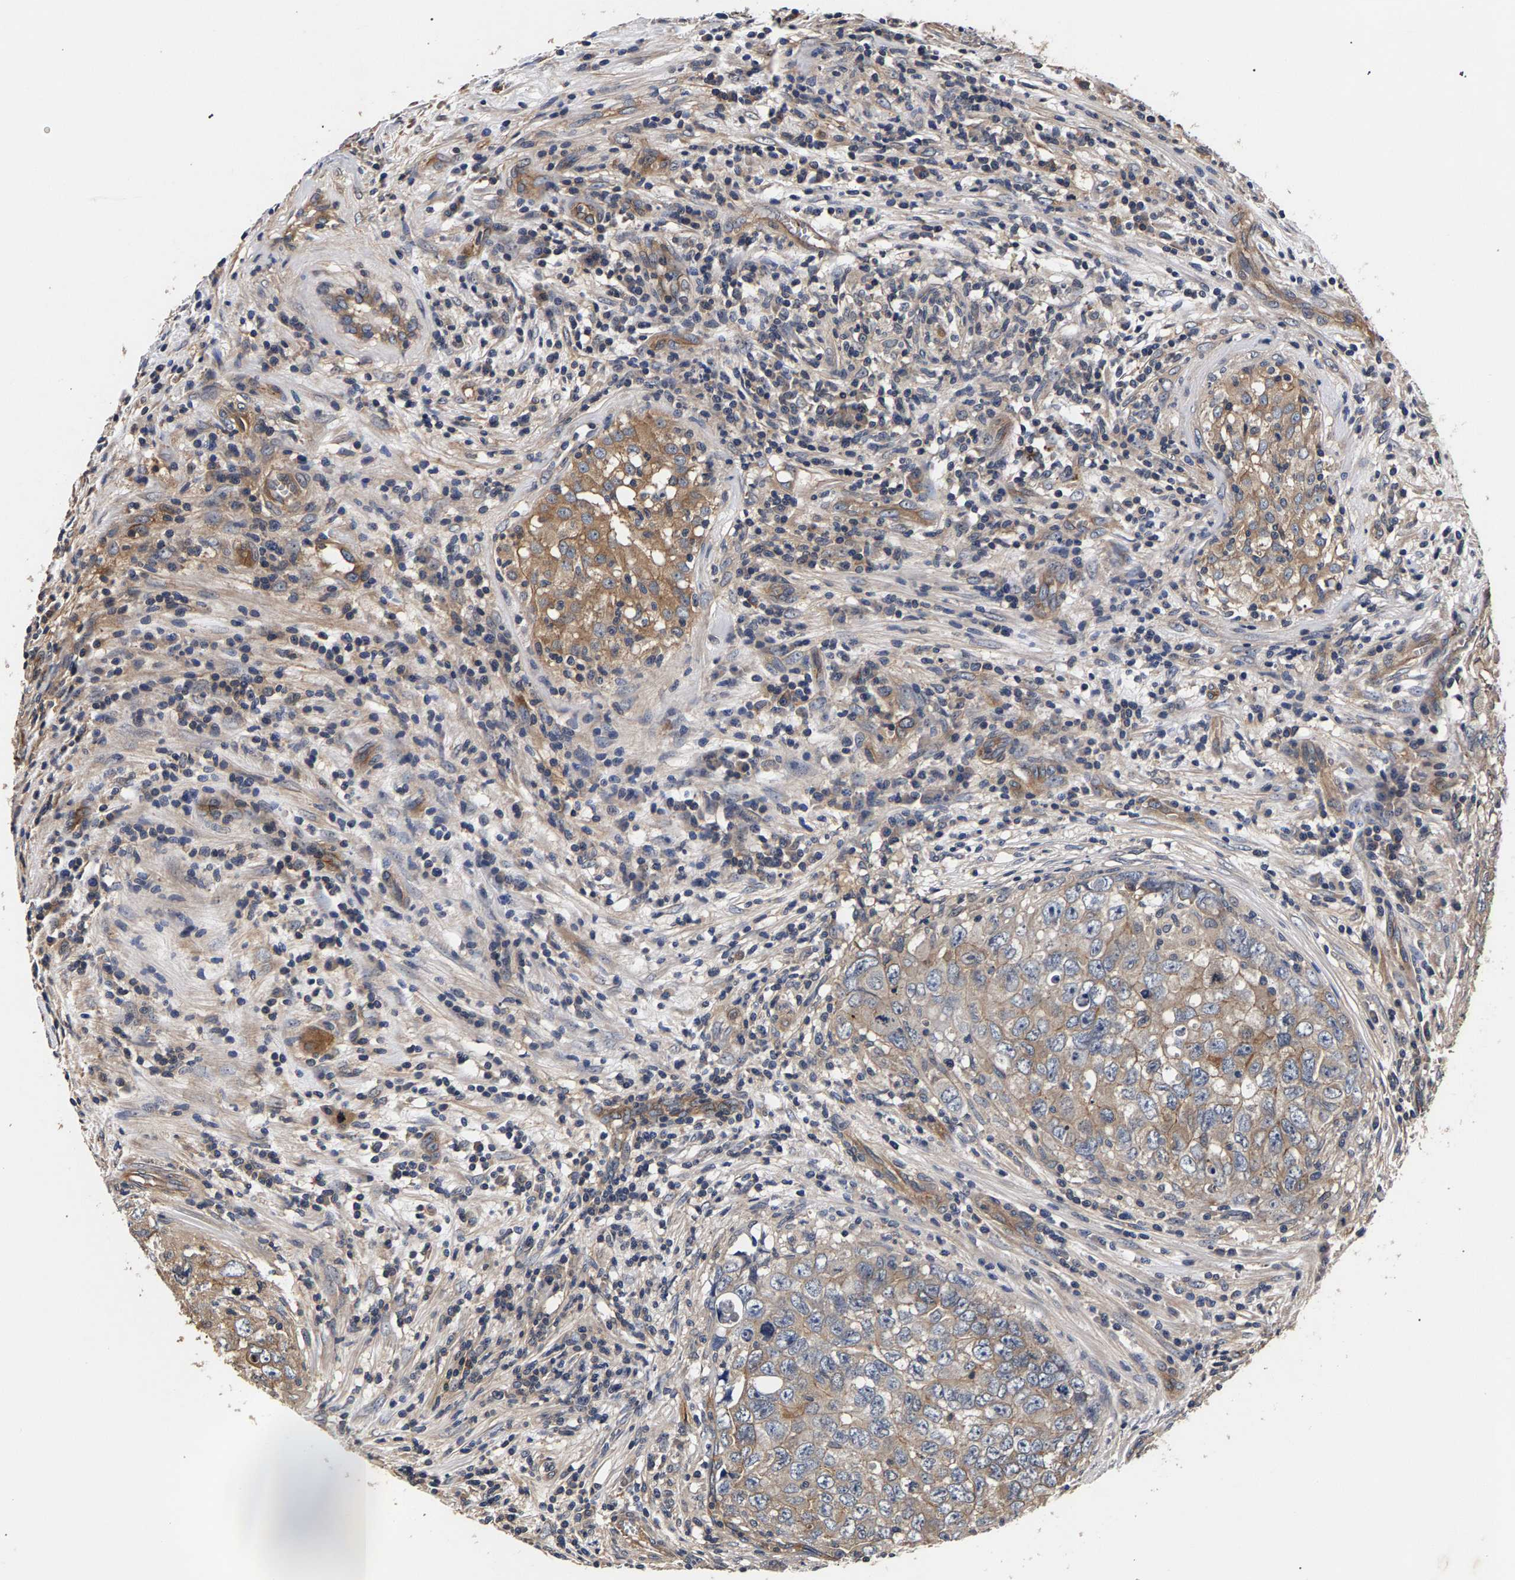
{"staining": {"intensity": "moderate", "quantity": ">75%", "location": "cytoplasmic/membranous"}, "tissue": "testis cancer", "cell_type": "Tumor cells", "image_type": "cancer", "snomed": [{"axis": "morphology", "description": "Seminoma, NOS"}, {"axis": "morphology", "description": "Carcinoma, Embryonal, NOS"}, {"axis": "topography", "description": "Testis"}], "caption": "DAB (3,3'-diaminobenzidine) immunohistochemical staining of testis cancer displays moderate cytoplasmic/membranous protein positivity in about >75% of tumor cells.", "gene": "MARCHF7", "patient": {"sex": "male", "age": 43}}